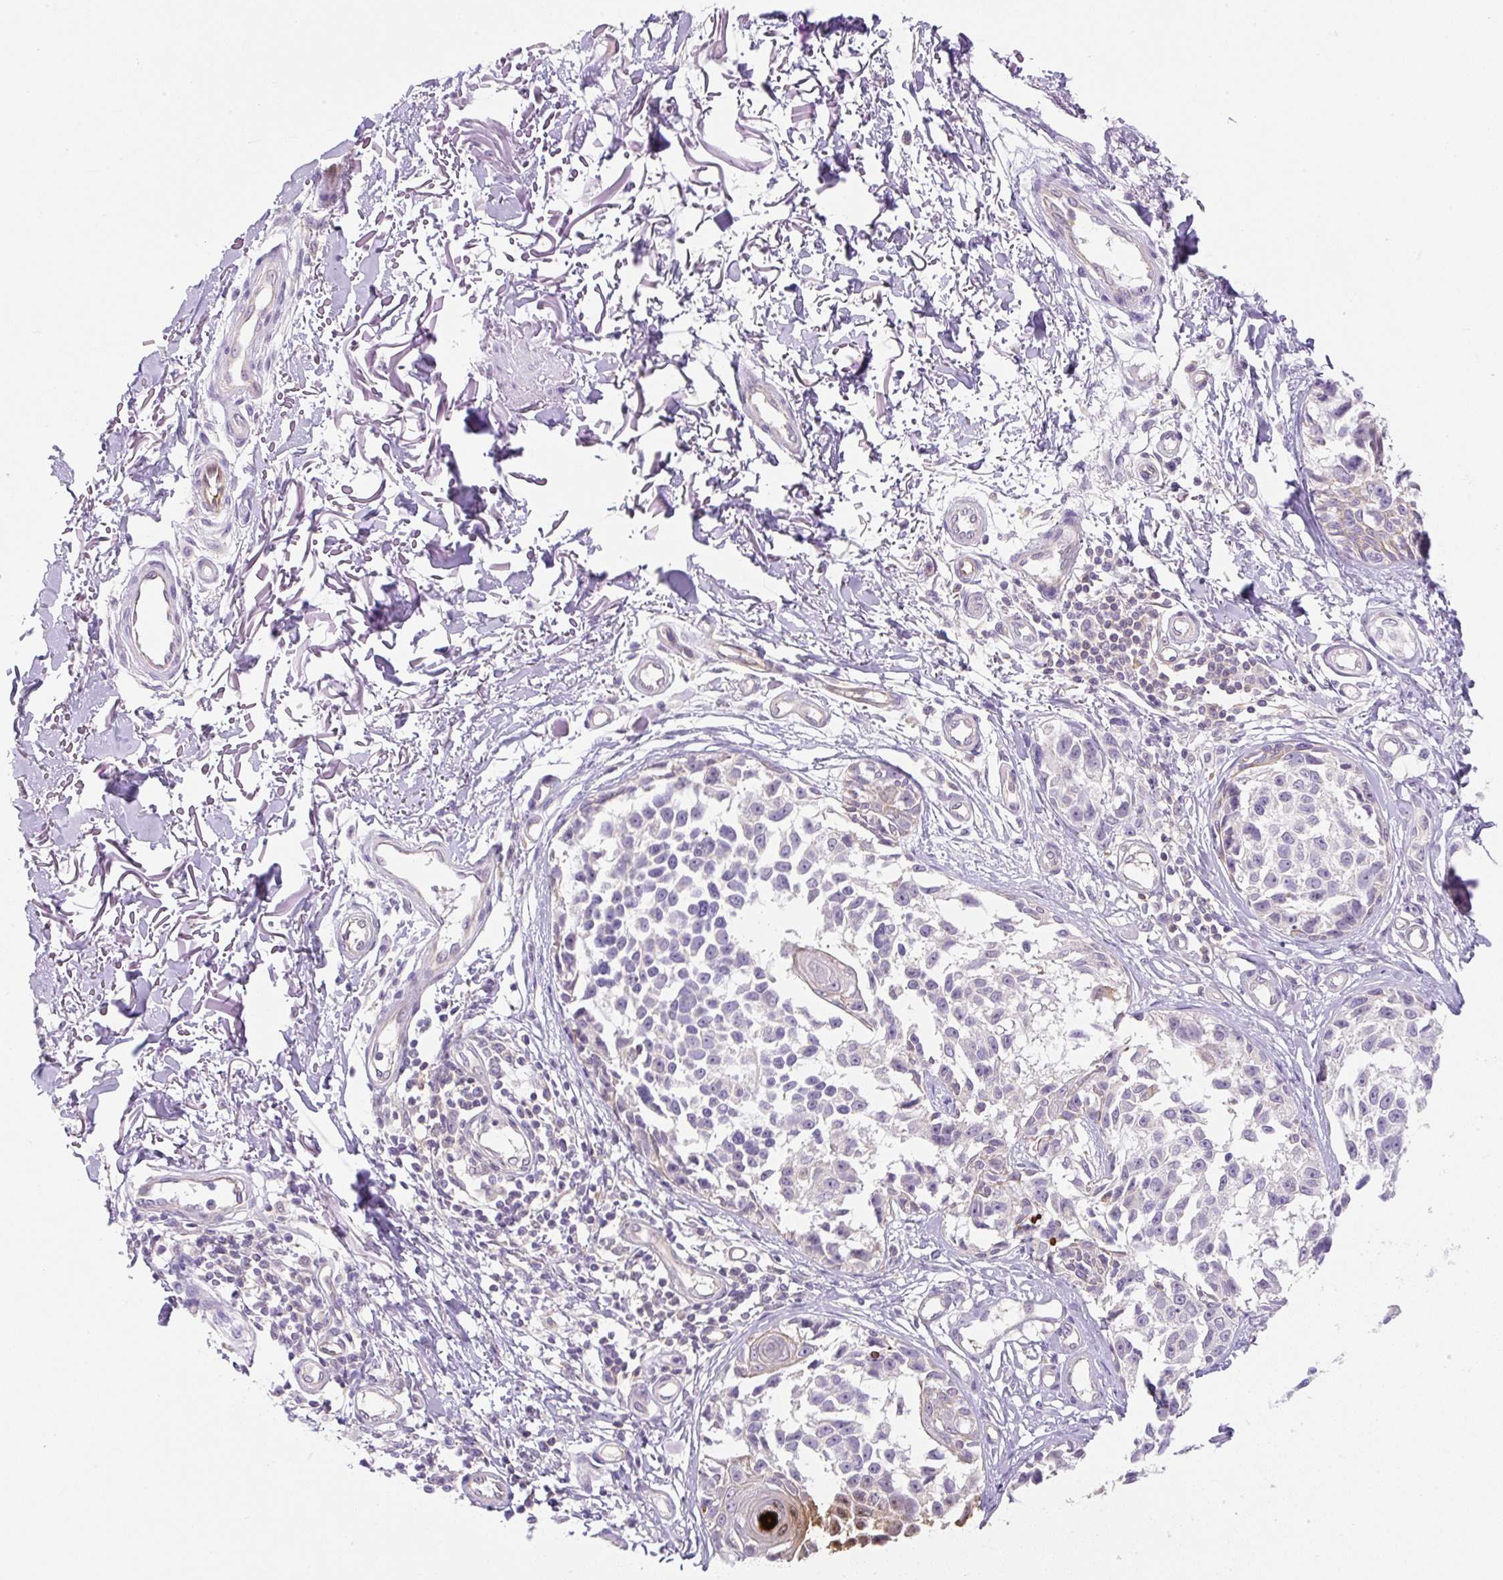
{"staining": {"intensity": "negative", "quantity": "none", "location": "none"}, "tissue": "melanoma", "cell_type": "Tumor cells", "image_type": "cancer", "snomed": [{"axis": "morphology", "description": "Malignant melanoma, NOS"}, {"axis": "topography", "description": "Skin"}], "caption": "The image reveals no significant positivity in tumor cells of melanoma.", "gene": "OMA1", "patient": {"sex": "male", "age": 73}}